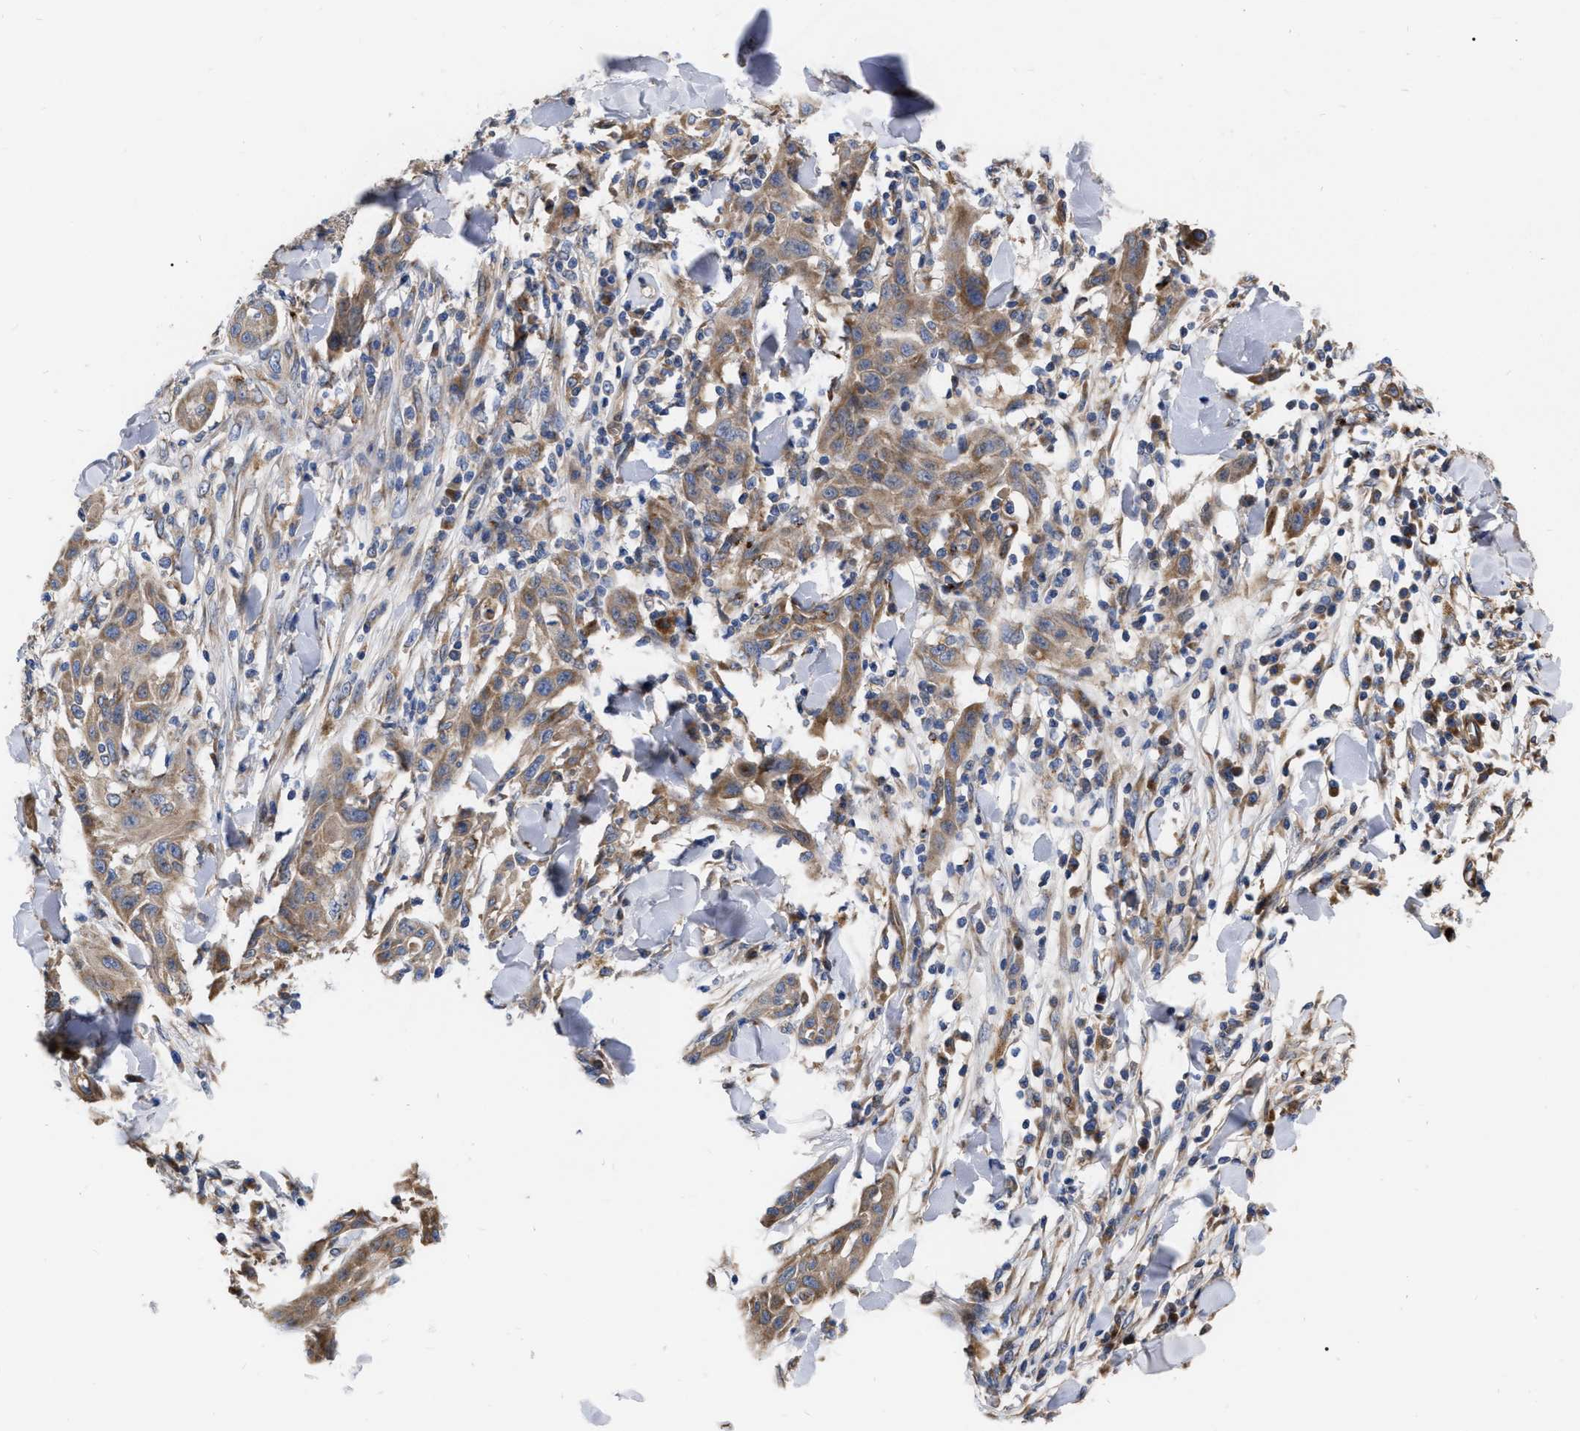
{"staining": {"intensity": "moderate", "quantity": ">75%", "location": "cytoplasmic/membranous"}, "tissue": "skin cancer", "cell_type": "Tumor cells", "image_type": "cancer", "snomed": [{"axis": "morphology", "description": "Squamous cell carcinoma, NOS"}, {"axis": "topography", "description": "Skin"}], "caption": "IHC of human skin squamous cell carcinoma exhibits medium levels of moderate cytoplasmic/membranous positivity in approximately >75% of tumor cells.", "gene": "MLST8", "patient": {"sex": "male", "age": 24}}